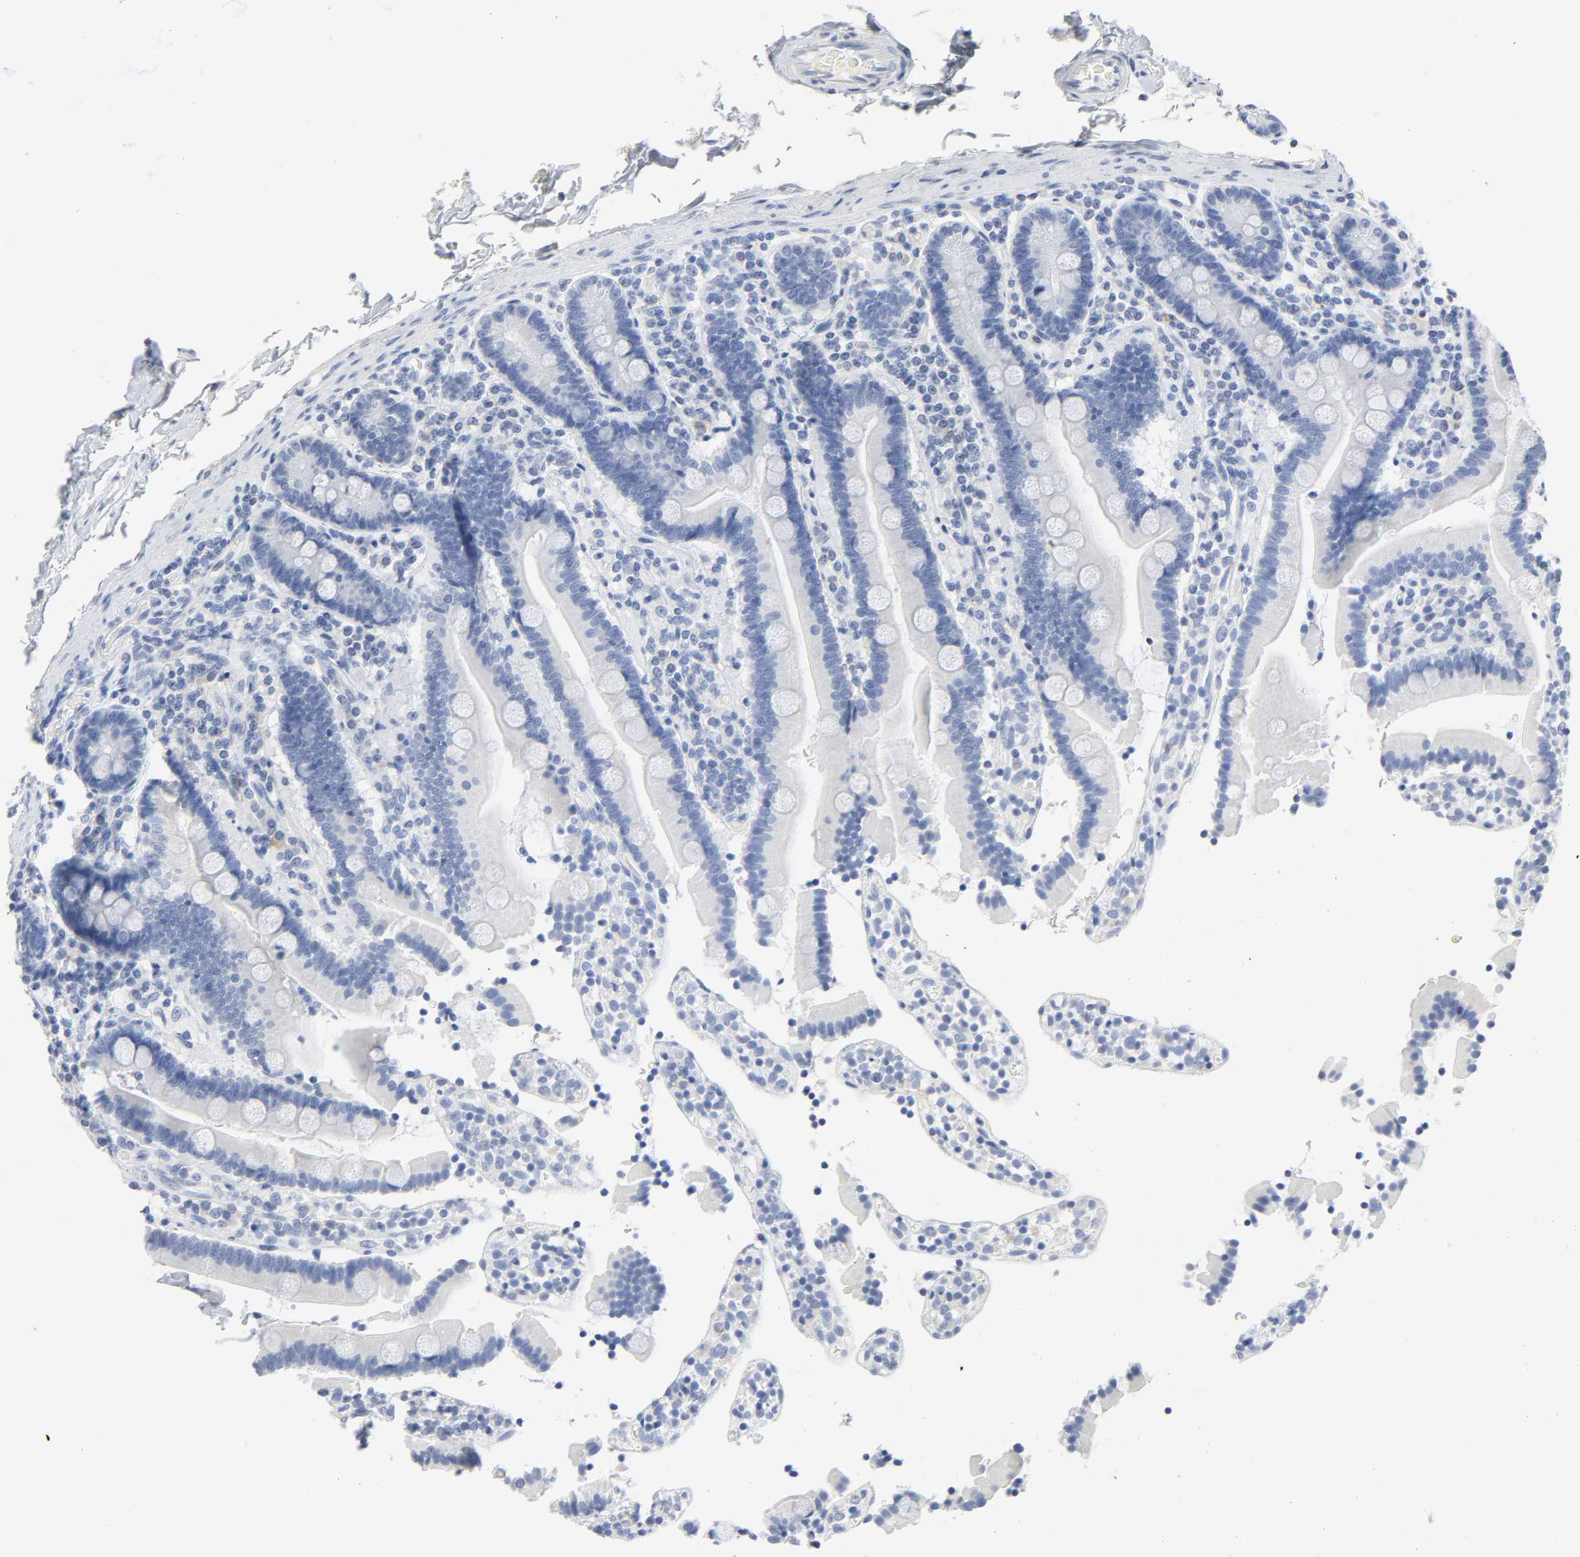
{"staining": {"intensity": "negative", "quantity": "none", "location": "none"}, "tissue": "duodenum", "cell_type": "Glandular cells", "image_type": "normal", "snomed": [{"axis": "morphology", "description": "Normal tissue, NOS"}, {"axis": "topography", "description": "Duodenum"}], "caption": "Glandular cells show no significant expression in unremarkable duodenum. (DAB (3,3'-diaminobenzidine) immunohistochemistry, high magnification).", "gene": "ACP3", "patient": {"sex": "female", "age": 53}}